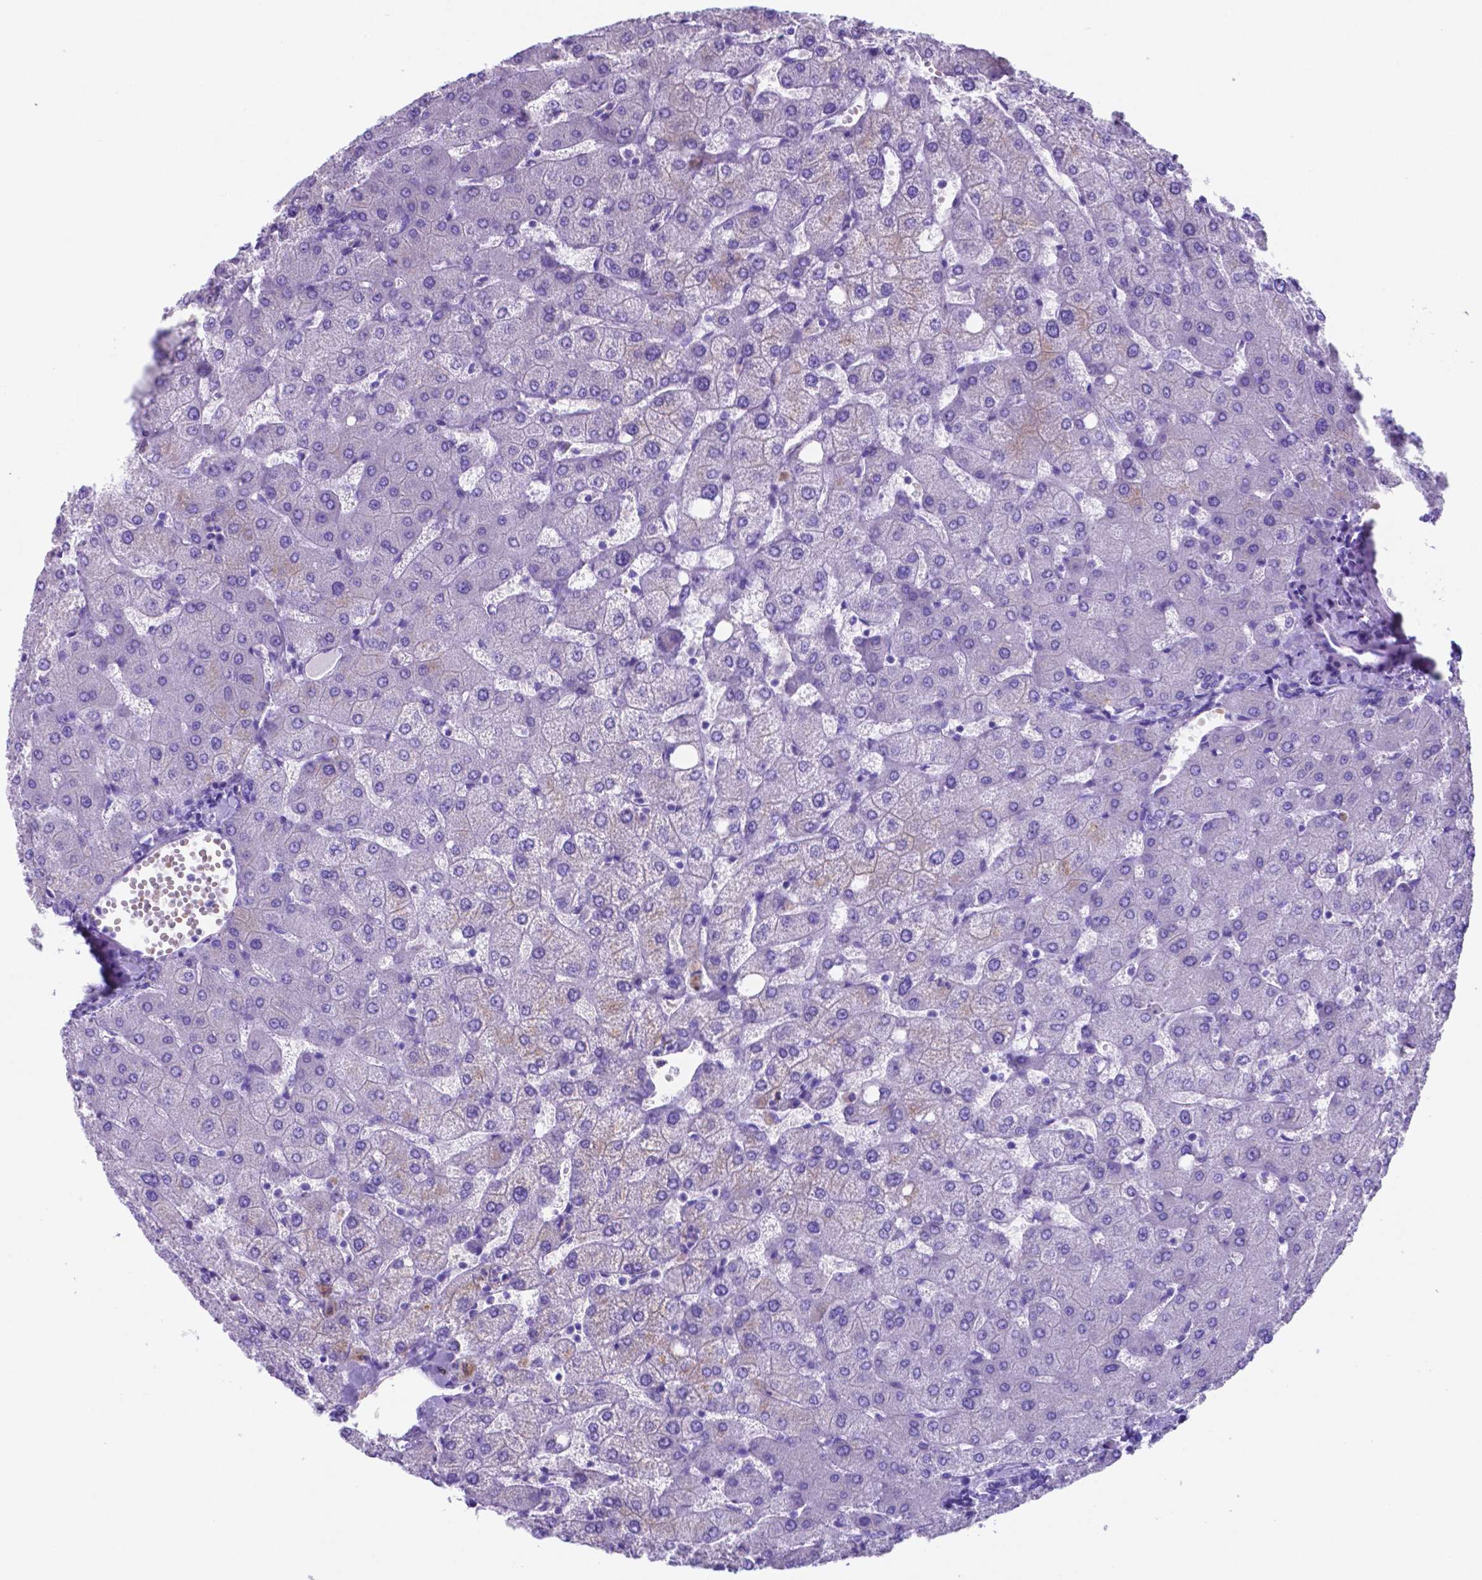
{"staining": {"intensity": "negative", "quantity": "none", "location": "none"}, "tissue": "liver", "cell_type": "Cholangiocytes", "image_type": "normal", "snomed": [{"axis": "morphology", "description": "Normal tissue, NOS"}, {"axis": "topography", "description": "Liver"}], "caption": "Immunohistochemical staining of normal liver exhibits no significant staining in cholangiocytes. (DAB immunohistochemistry (IHC) visualized using brightfield microscopy, high magnification).", "gene": "DNAAF8", "patient": {"sex": "female", "age": 54}}